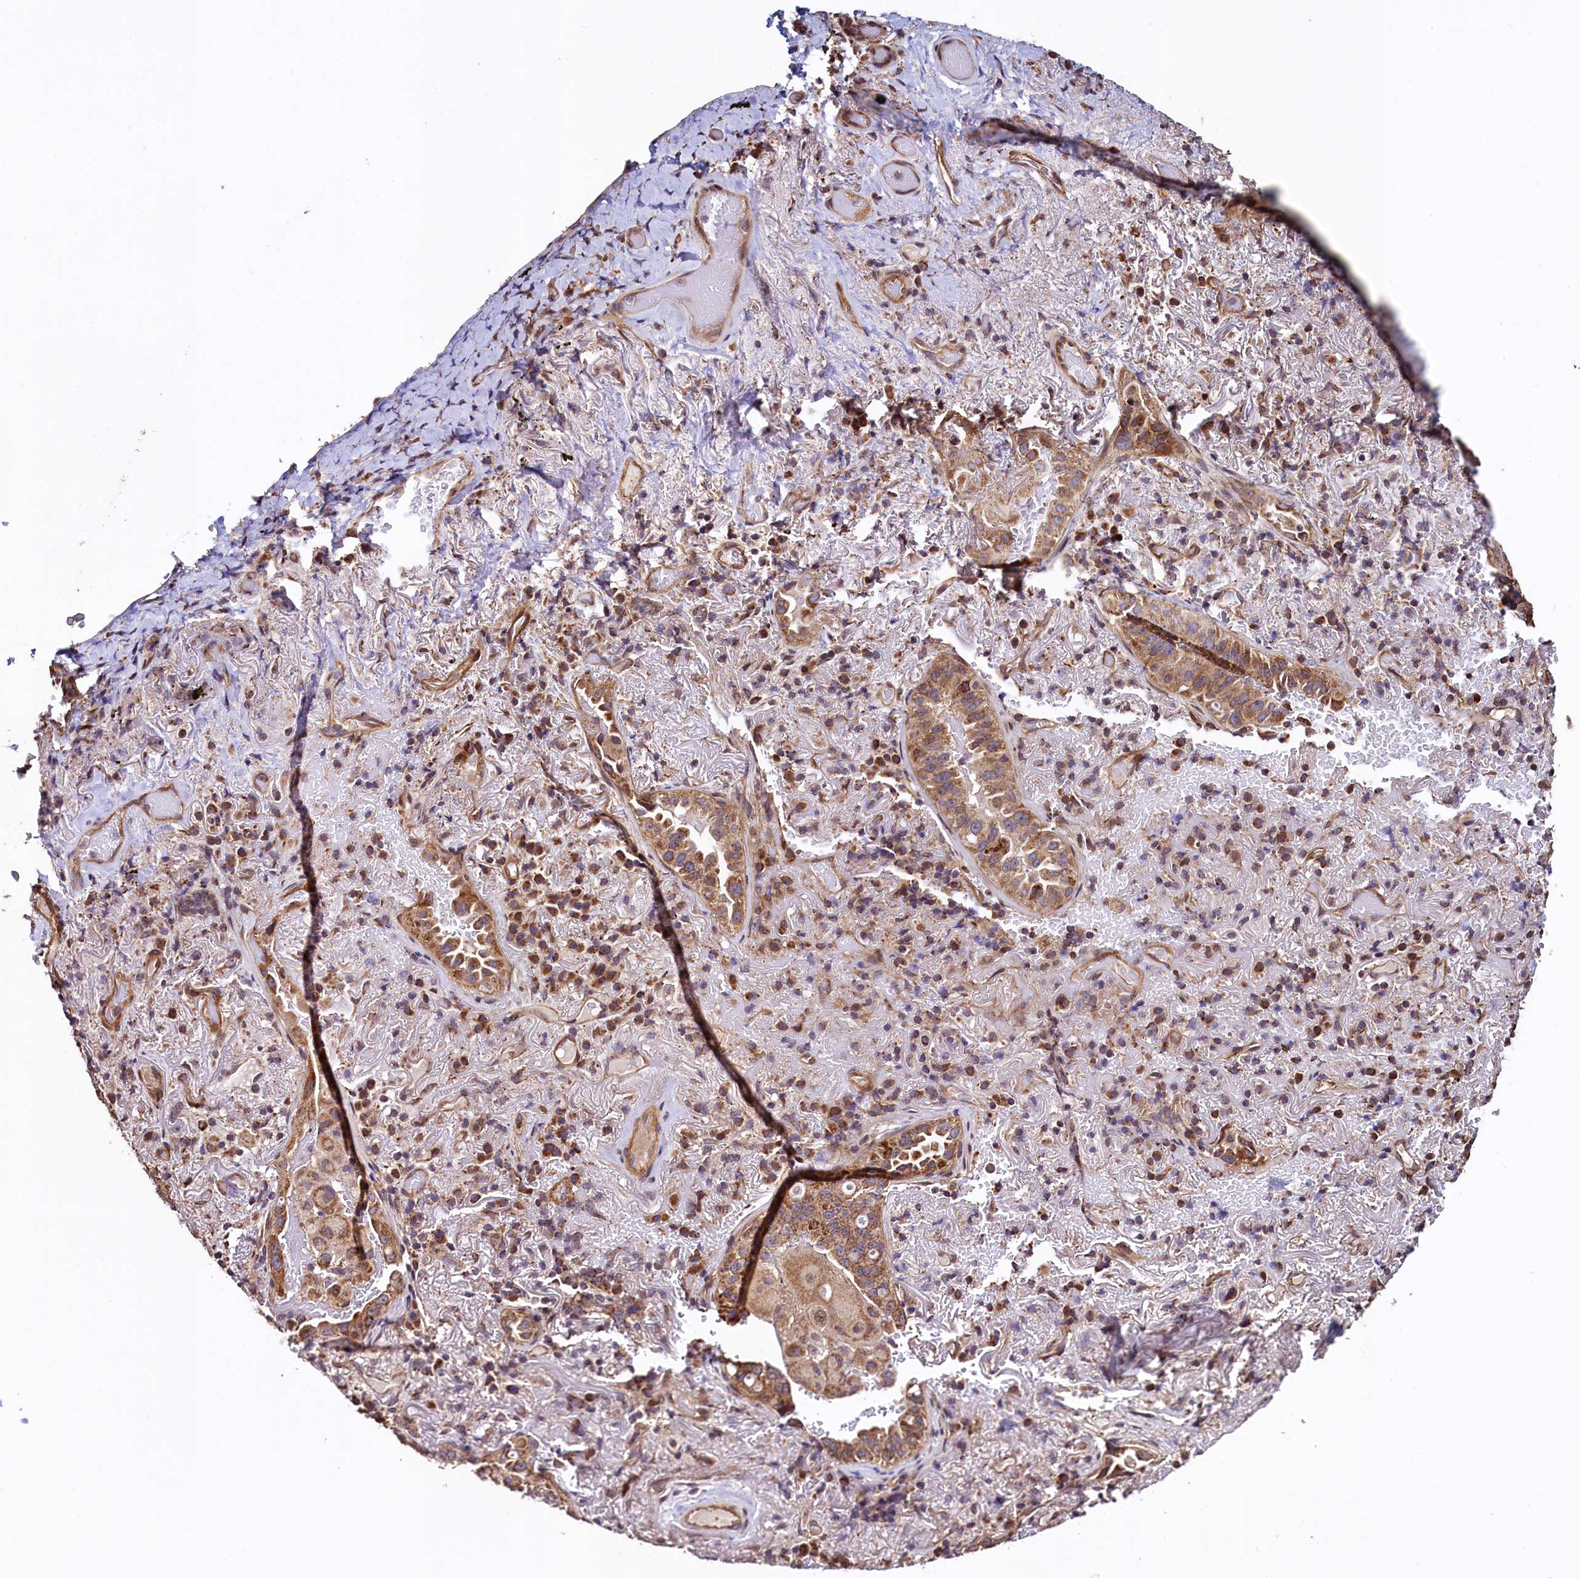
{"staining": {"intensity": "moderate", "quantity": ">75%", "location": "cytoplasmic/membranous"}, "tissue": "lung cancer", "cell_type": "Tumor cells", "image_type": "cancer", "snomed": [{"axis": "morphology", "description": "Adenocarcinoma, NOS"}, {"axis": "topography", "description": "Lung"}], "caption": "Moderate cytoplasmic/membranous staining is appreciated in about >75% of tumor cells in lung cancer.", "gene": "RBFA", "patient": {"sex": "female", "age": 69}}